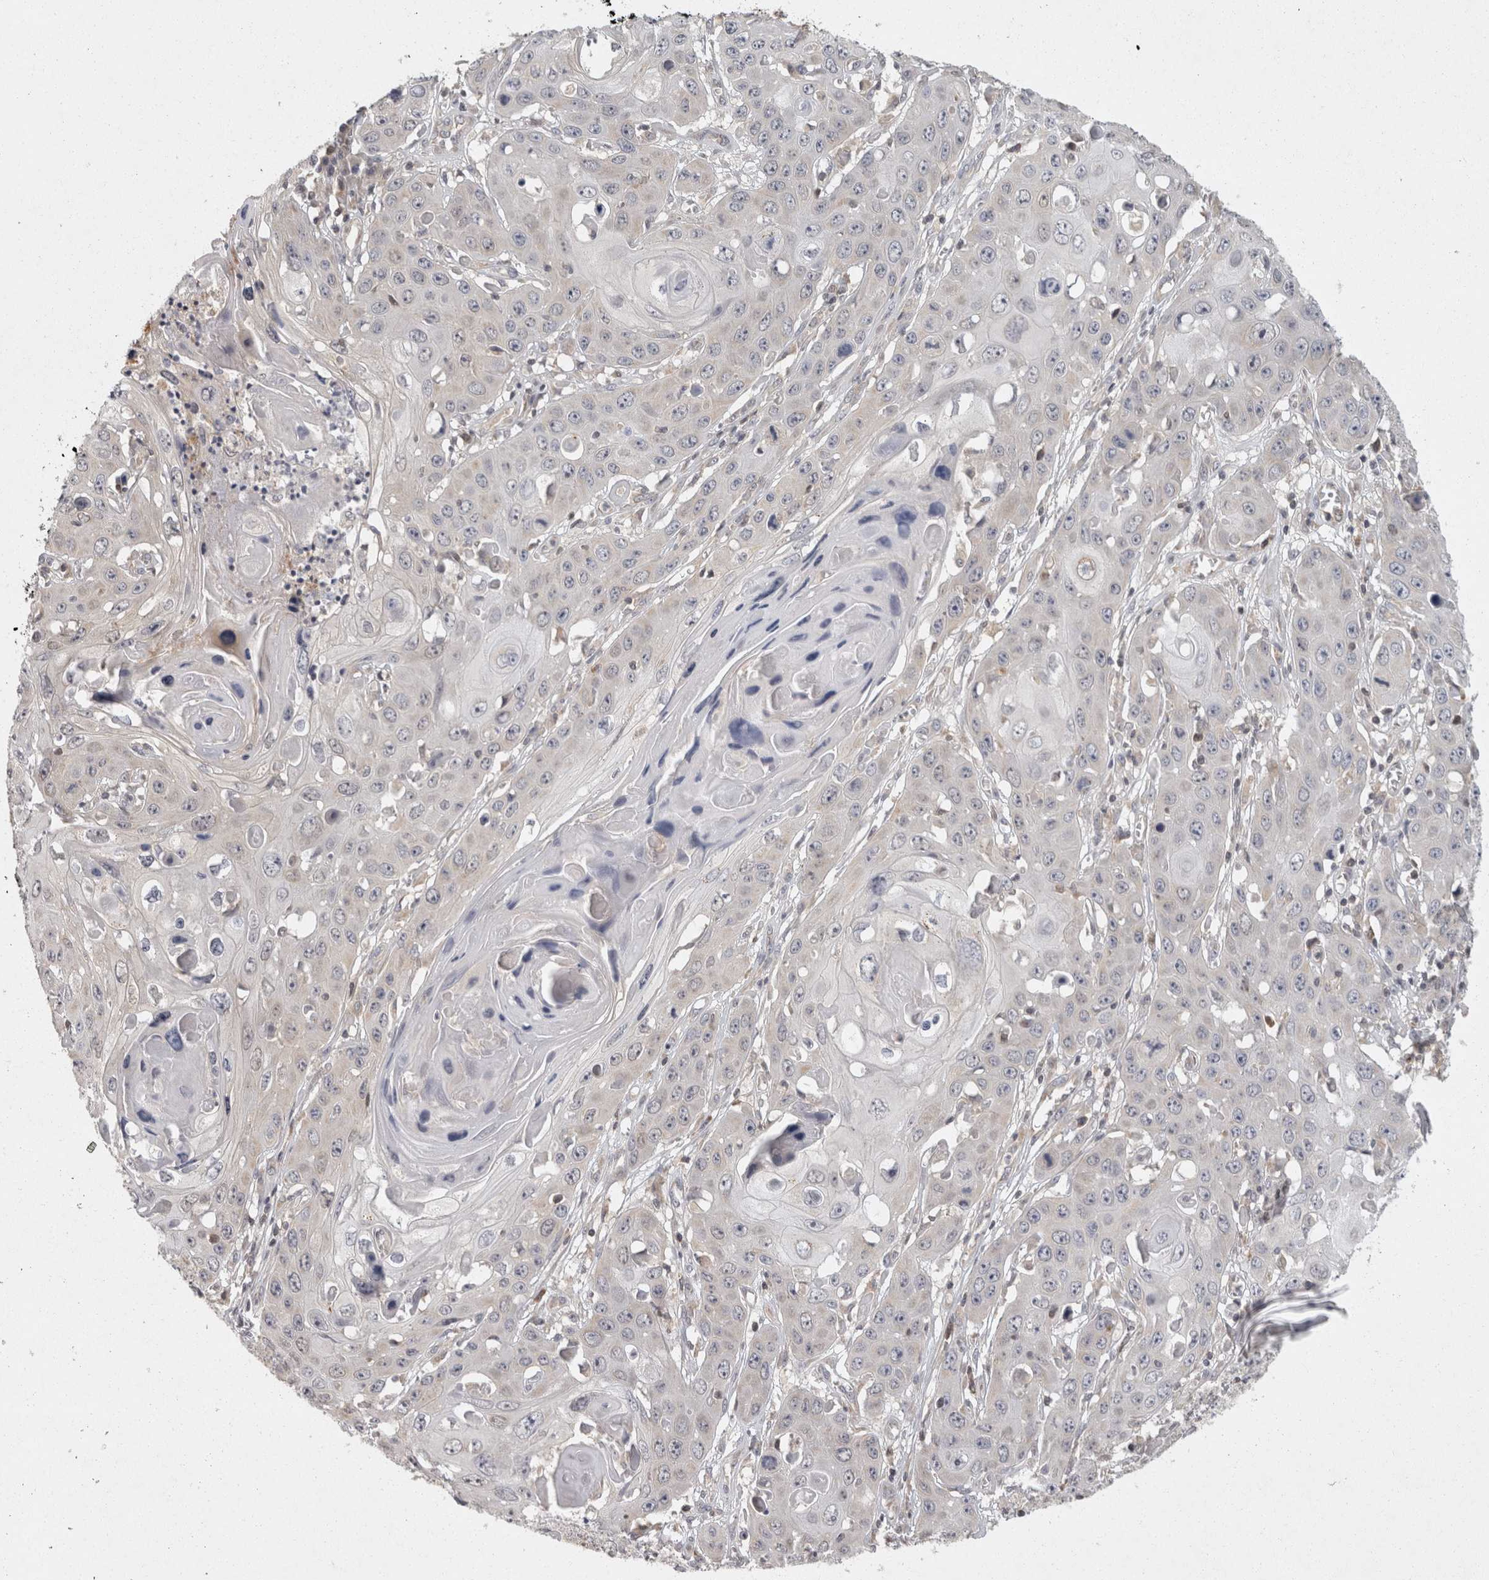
{"staining": {"intensity": "negative", "quantity": "none", "location": "none"}, "tissue": "skin cancer", "cell_type": "Tumor cells", "image_type": "cancer", "snomed": [{"axis": "morphology", "description": "Squamous cell carcinoma, NOS"}, {"axis": "topography", "description": "Skin"}], "caption": "The micrograph displays no staining of tumor cells in skin cancer.", "gene": "ACAT2", "patient": {"sex": "male", "age": 55}}